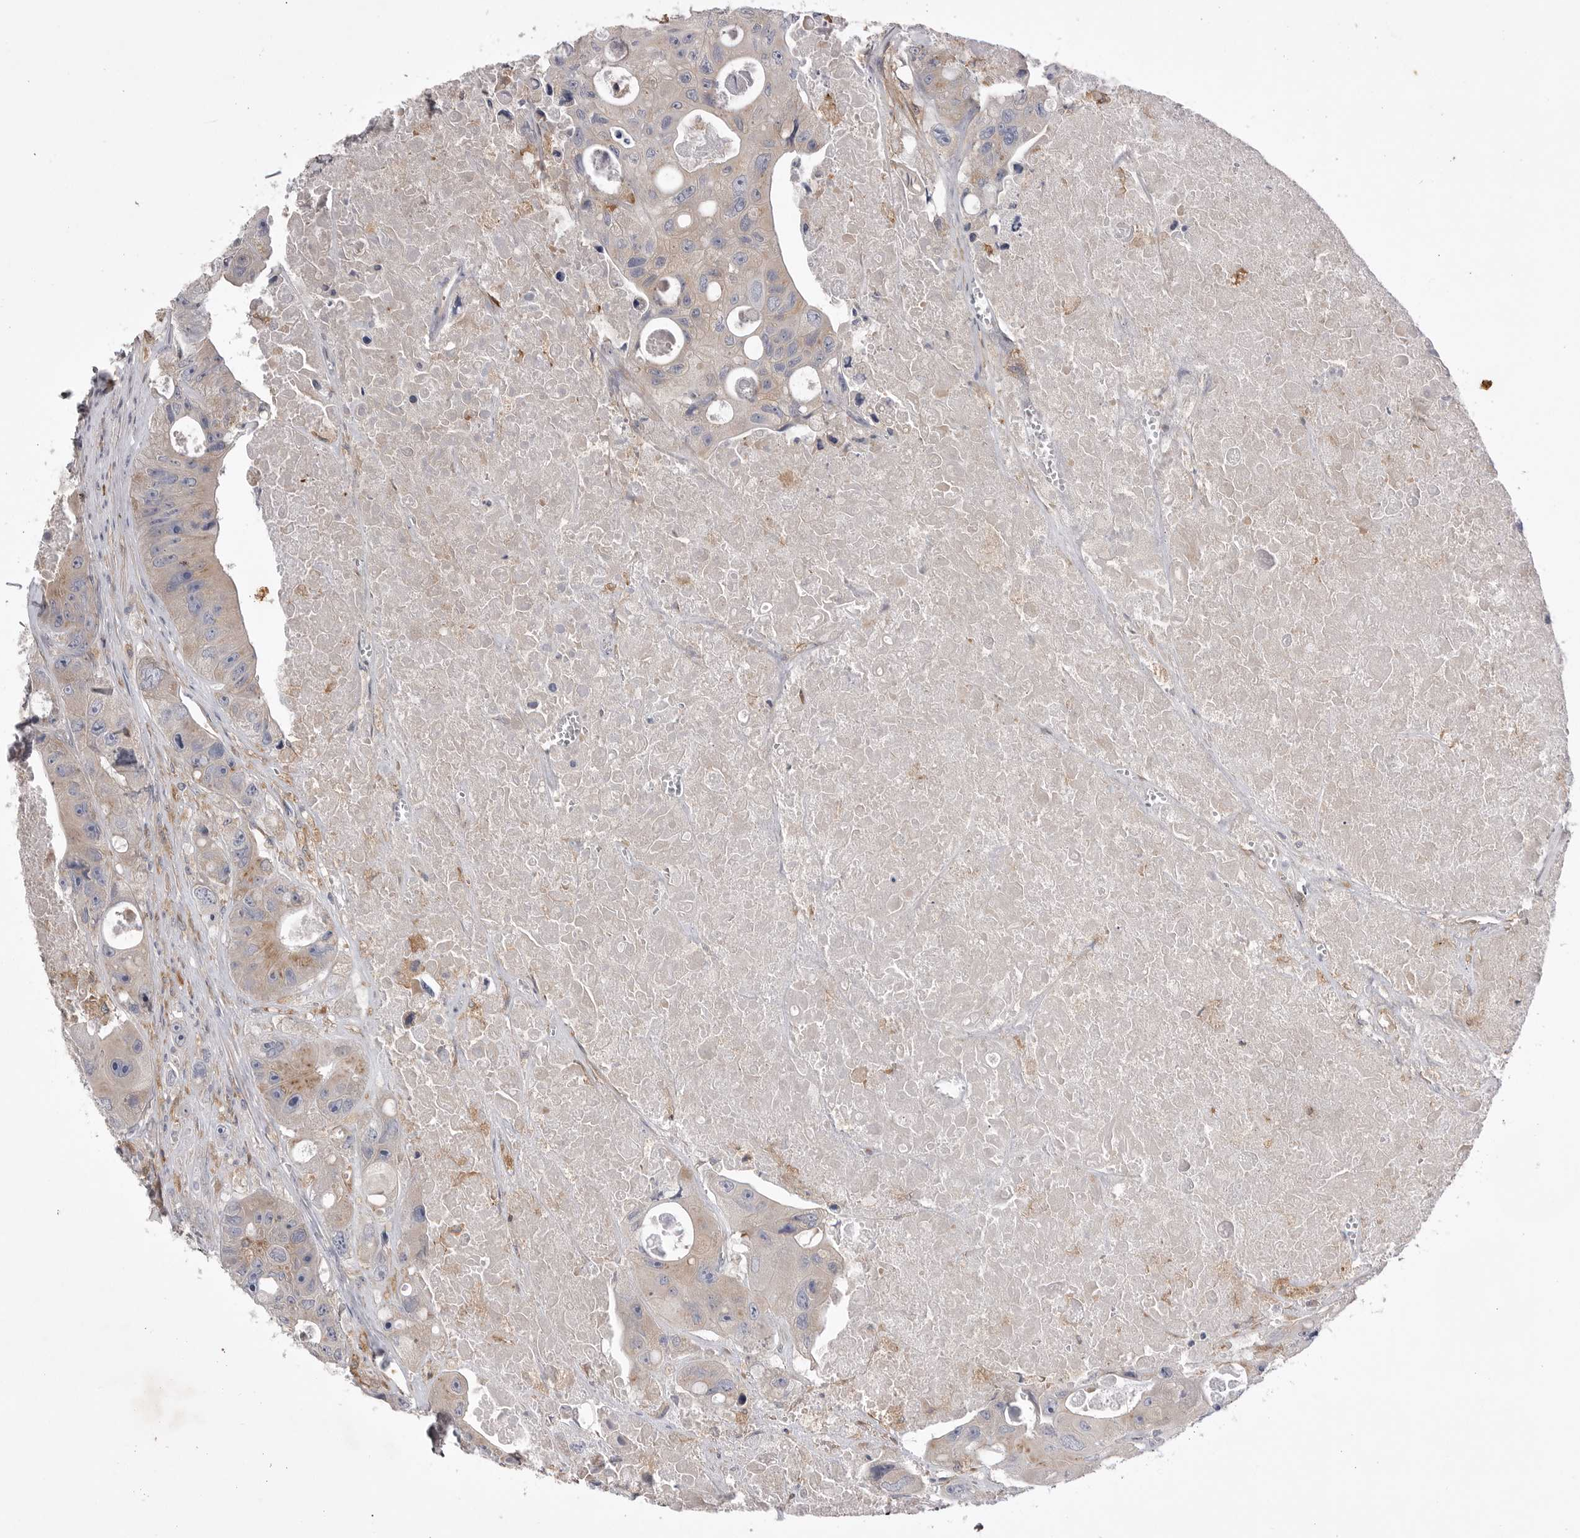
{"staining": {"intensity": "weak", "quantity": "25%-75%", "location": "cytoplasmic/membranous"}, "tissue": "colorectal cancer", "cell_type": "Tumor cells", "image_type": "cancer", "snomed": [{"axis": "morphology", "description": "Adenocarcinoma, NOS"}, {"axis": "topography", "description": "Colon"}], "caption": "Weak cytoplasmic/membranous expression is present in about 25%-75% of tumor cells in colorectal adenocarcinoma.", "gene": "VAC14", "patient": {"sex": "female", "age": 46}}